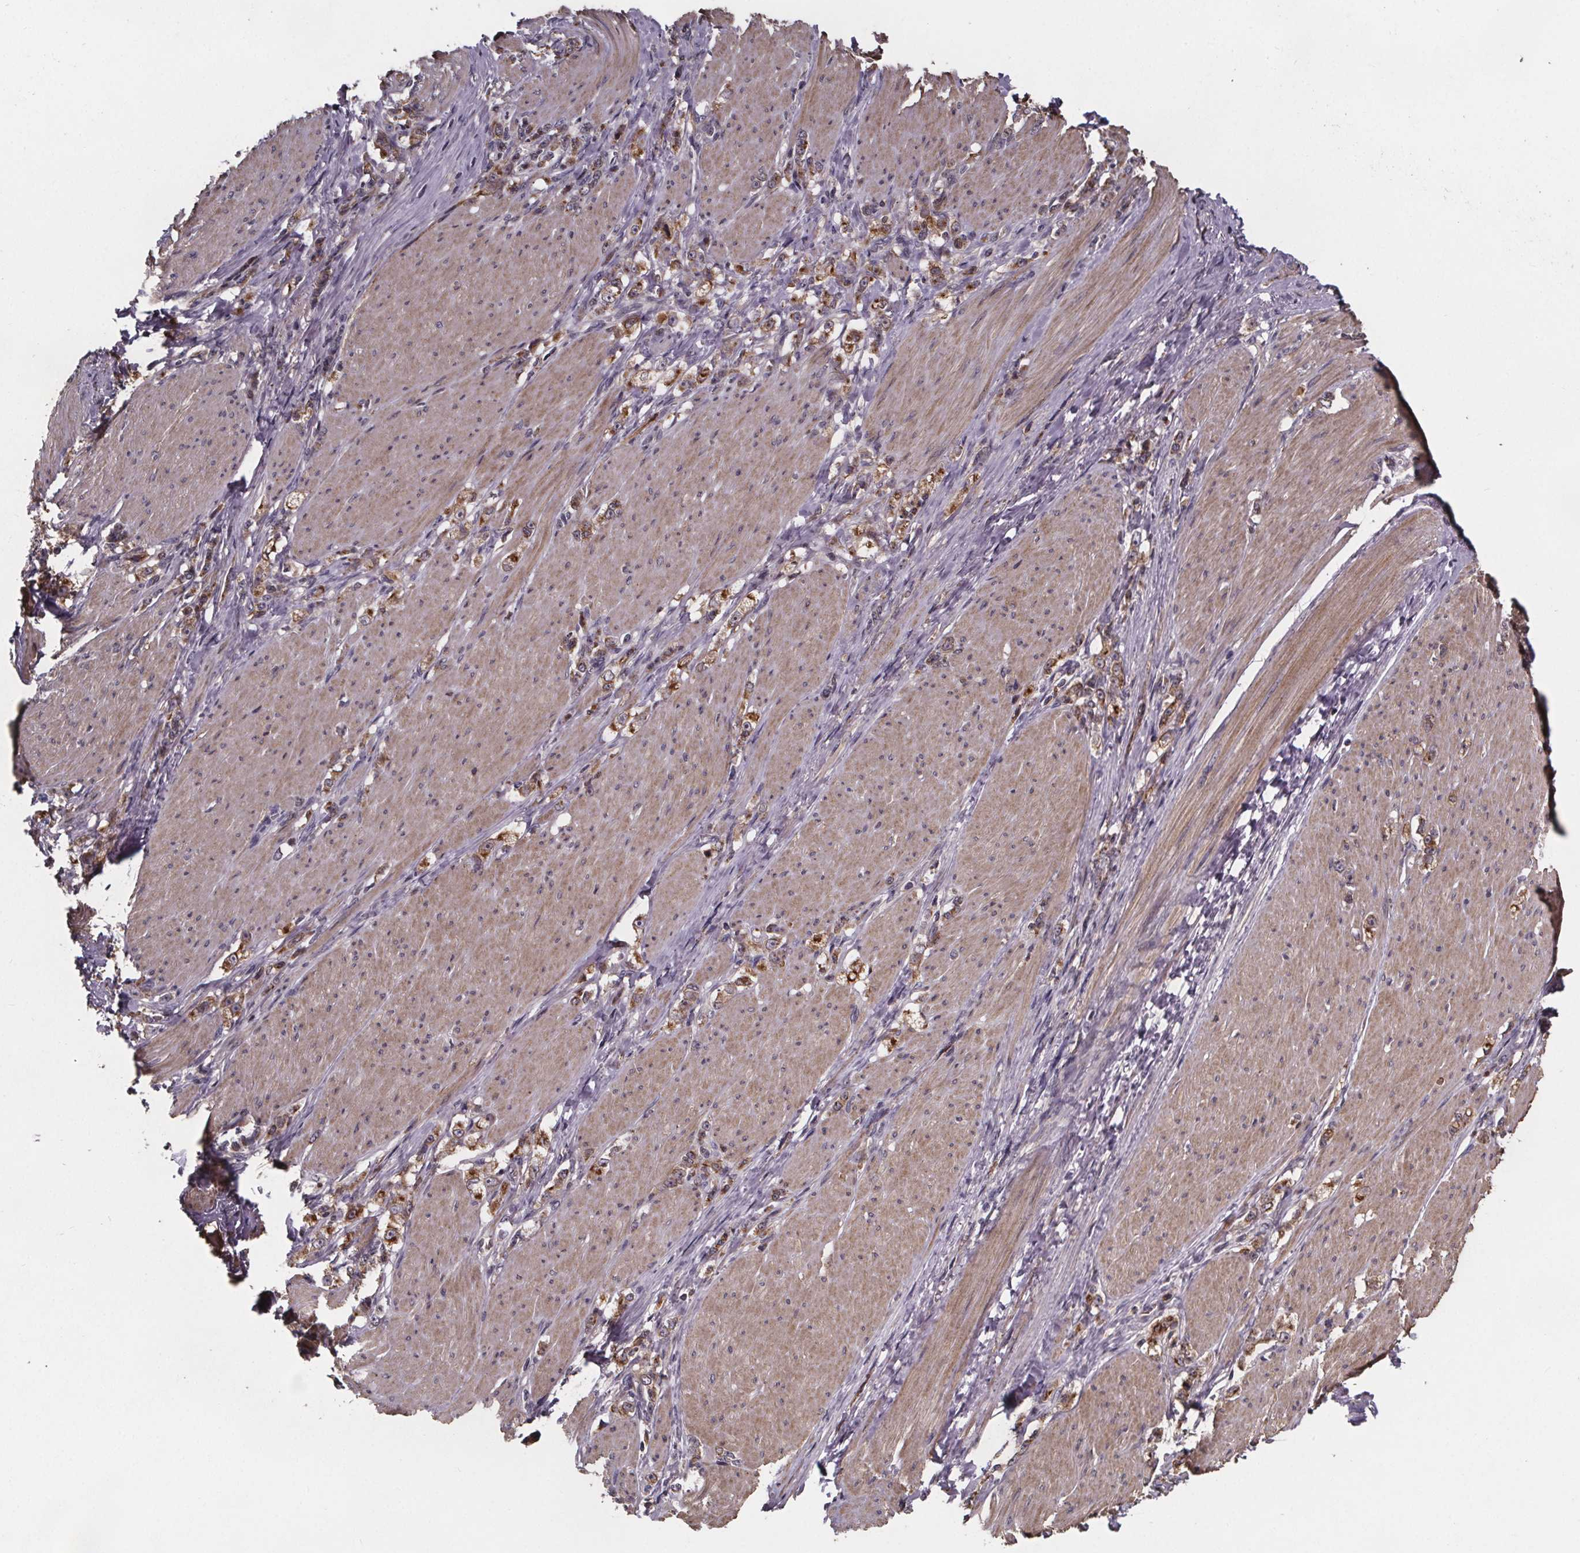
{"staining": {"intensity": "moderate", "quantity": ">75%", "location": "cytoplasmic/membranous"}, "tissue": "stomach cancer", "cell_type": "Tumor cells", "image_type": "cancer", "snomed": [{"axis": "morphology", "description": "Adenocarcinoma, NOS"}, {"axis": "topography", "description": "Stomach, lower"}], "caption": "Approximately >75% of tumor cells in adenocarcinoma (stomach) demonstrate moderate cytoplasmic/membranous protein positivity as visualized by brown immunohistochemical staining.", "gene": "FASTKD3", "patient": {"sex": "male", "age": 88}}